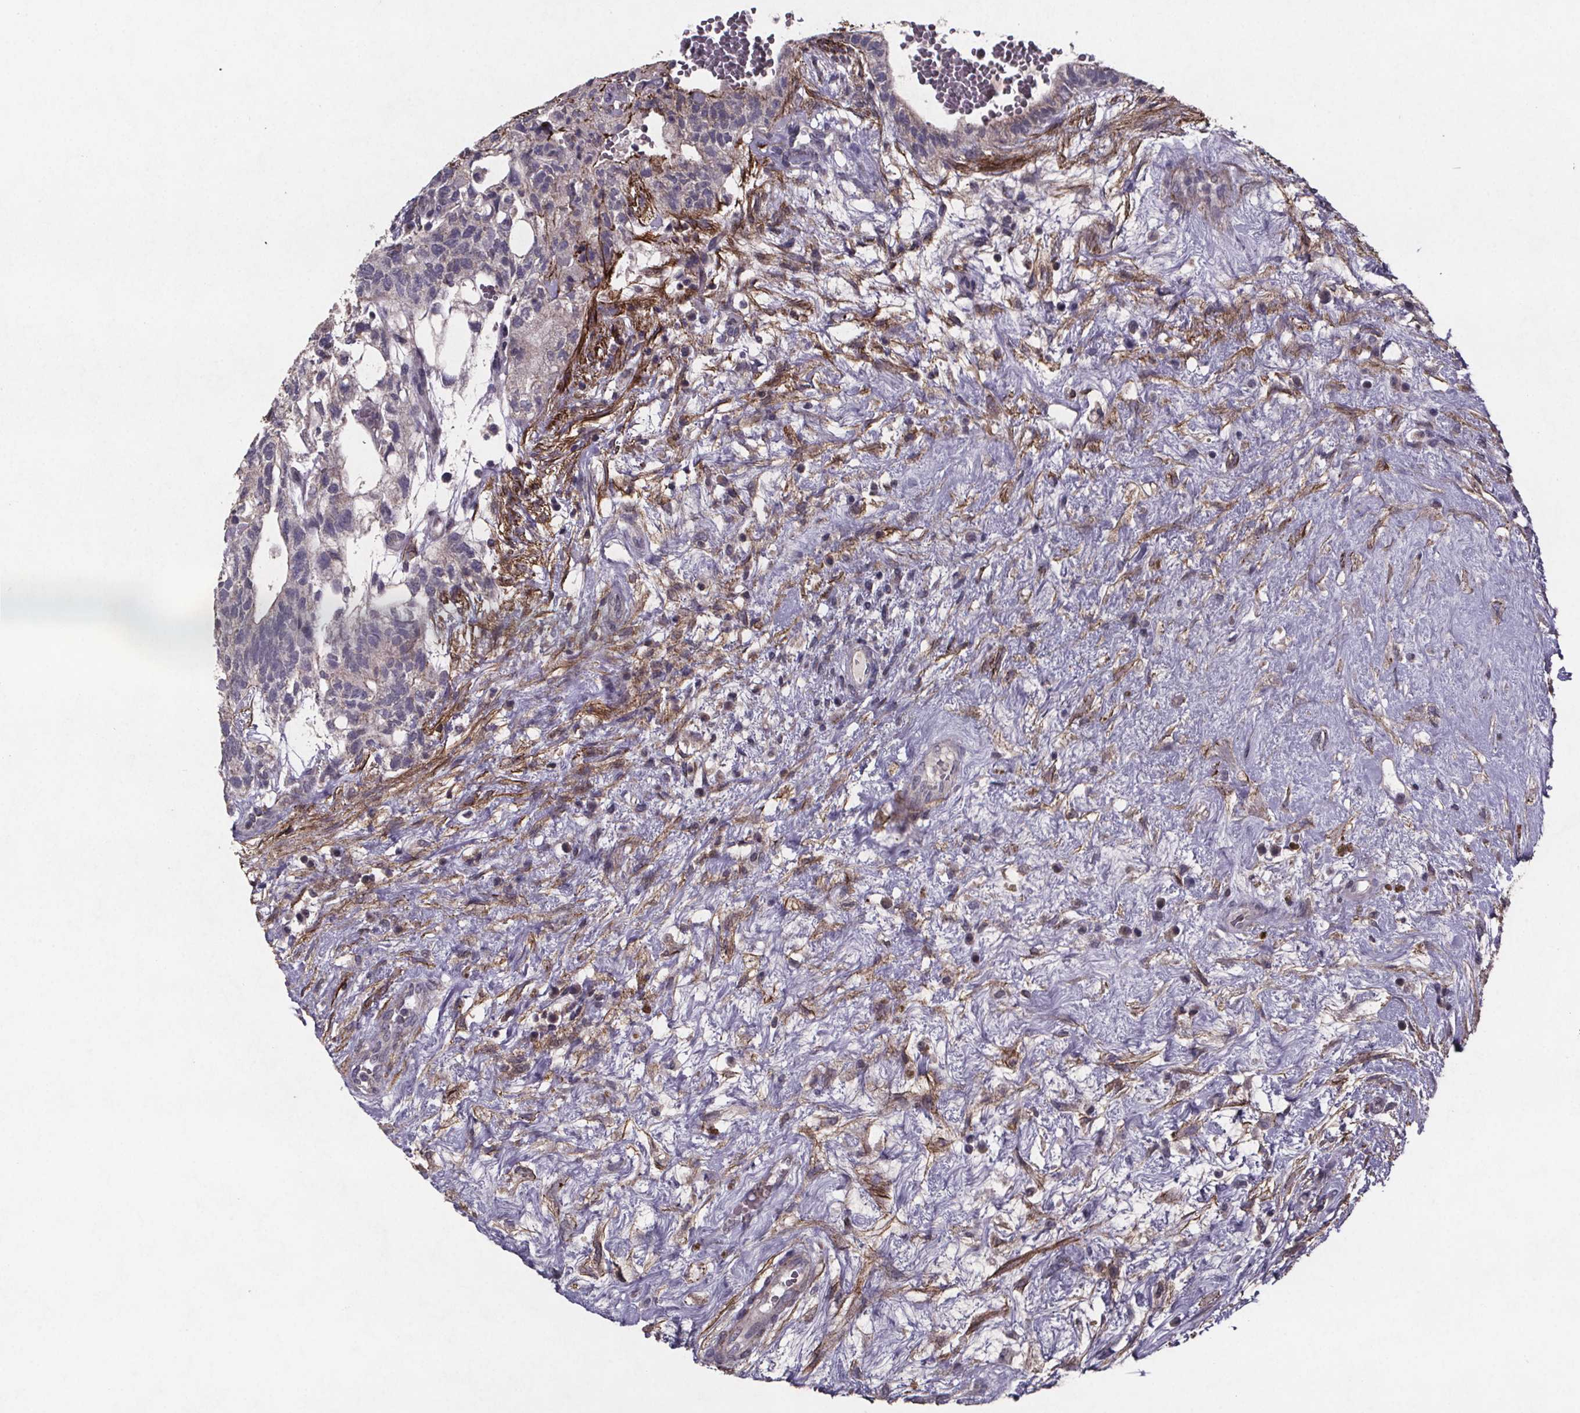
{"staining": {"intensity": "negative", "quantity": "none", "location": "none"}, "tissue": "testis cancer", "cell_type": "Tumor cells", "image_type": "cancer", "snomed": [{"axis": "morphology", "description": "Normal tissue, NOS"}, {"axis": "morphology", "description": "Carcinoma, Embryonal, NOS"}, {"axis": "topography", "description": "Testis"}], "caption": "Tumor cells are negative for protein expression in human embryonal carcinoma (testis).", "gene": "PALLD", "patient": {"sex": "male", "age": 32}}